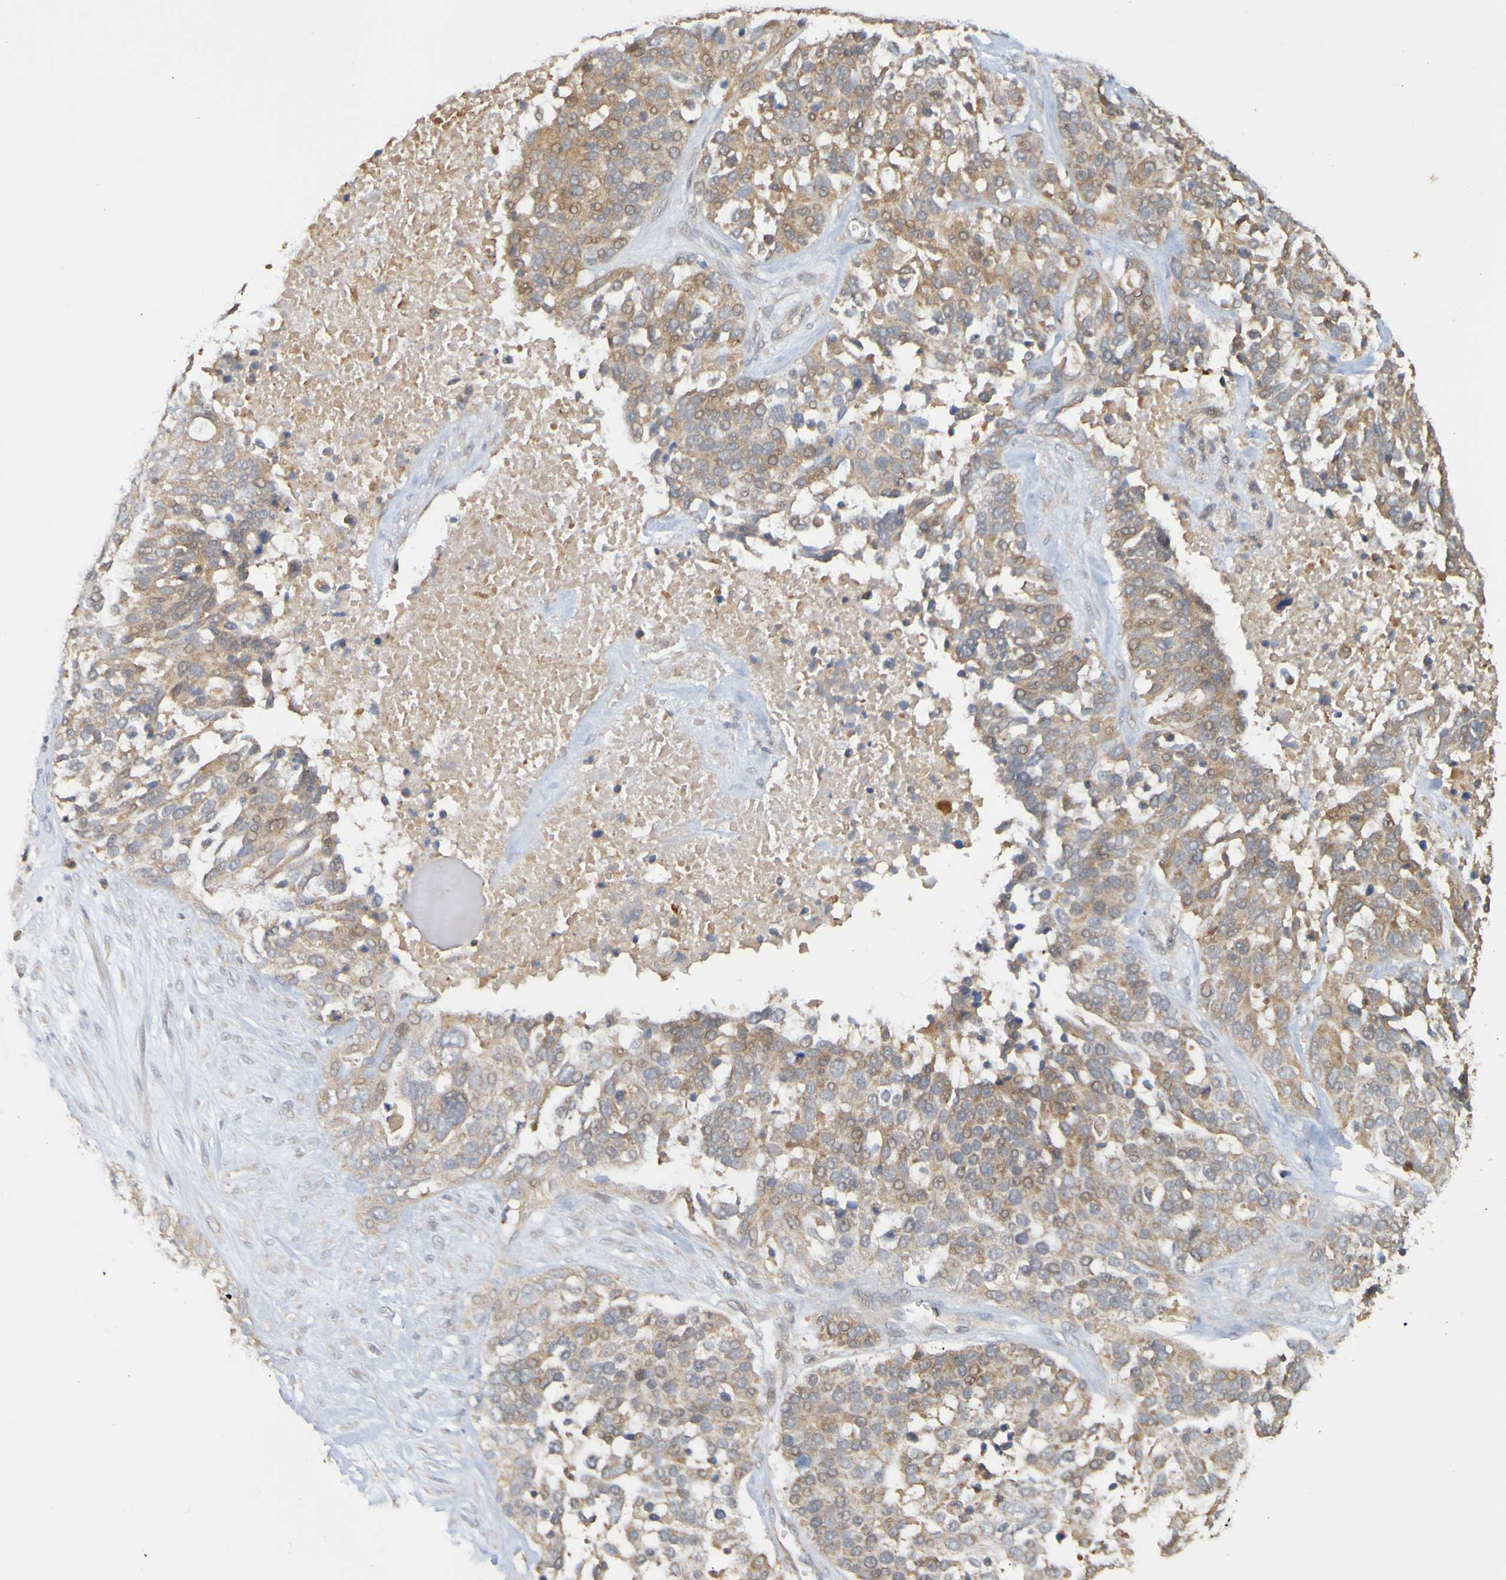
{"staining": {"intensity": "moderate", "quantity": ">75%", "location": "cytoplasmic/membranous"}, "tissue": "ovarian cancer", "cell_type": "Tumor cells", "image_type": "cancer", "snomed": [{"axis": "morphology", "description": "Cystadenocarcinoma, serous, NOS"}, {"axis": "topography", "description": "Ovary"}], "caption": "Ovarian cancer (serous cystadenocarcinoma) stained with a brown dye displays moderate cytoplasmic/membranous positive expression in approximately >75% of tumor cells.", "gene": "NAV2", "patient": {"sex": "female", "age": 44}}